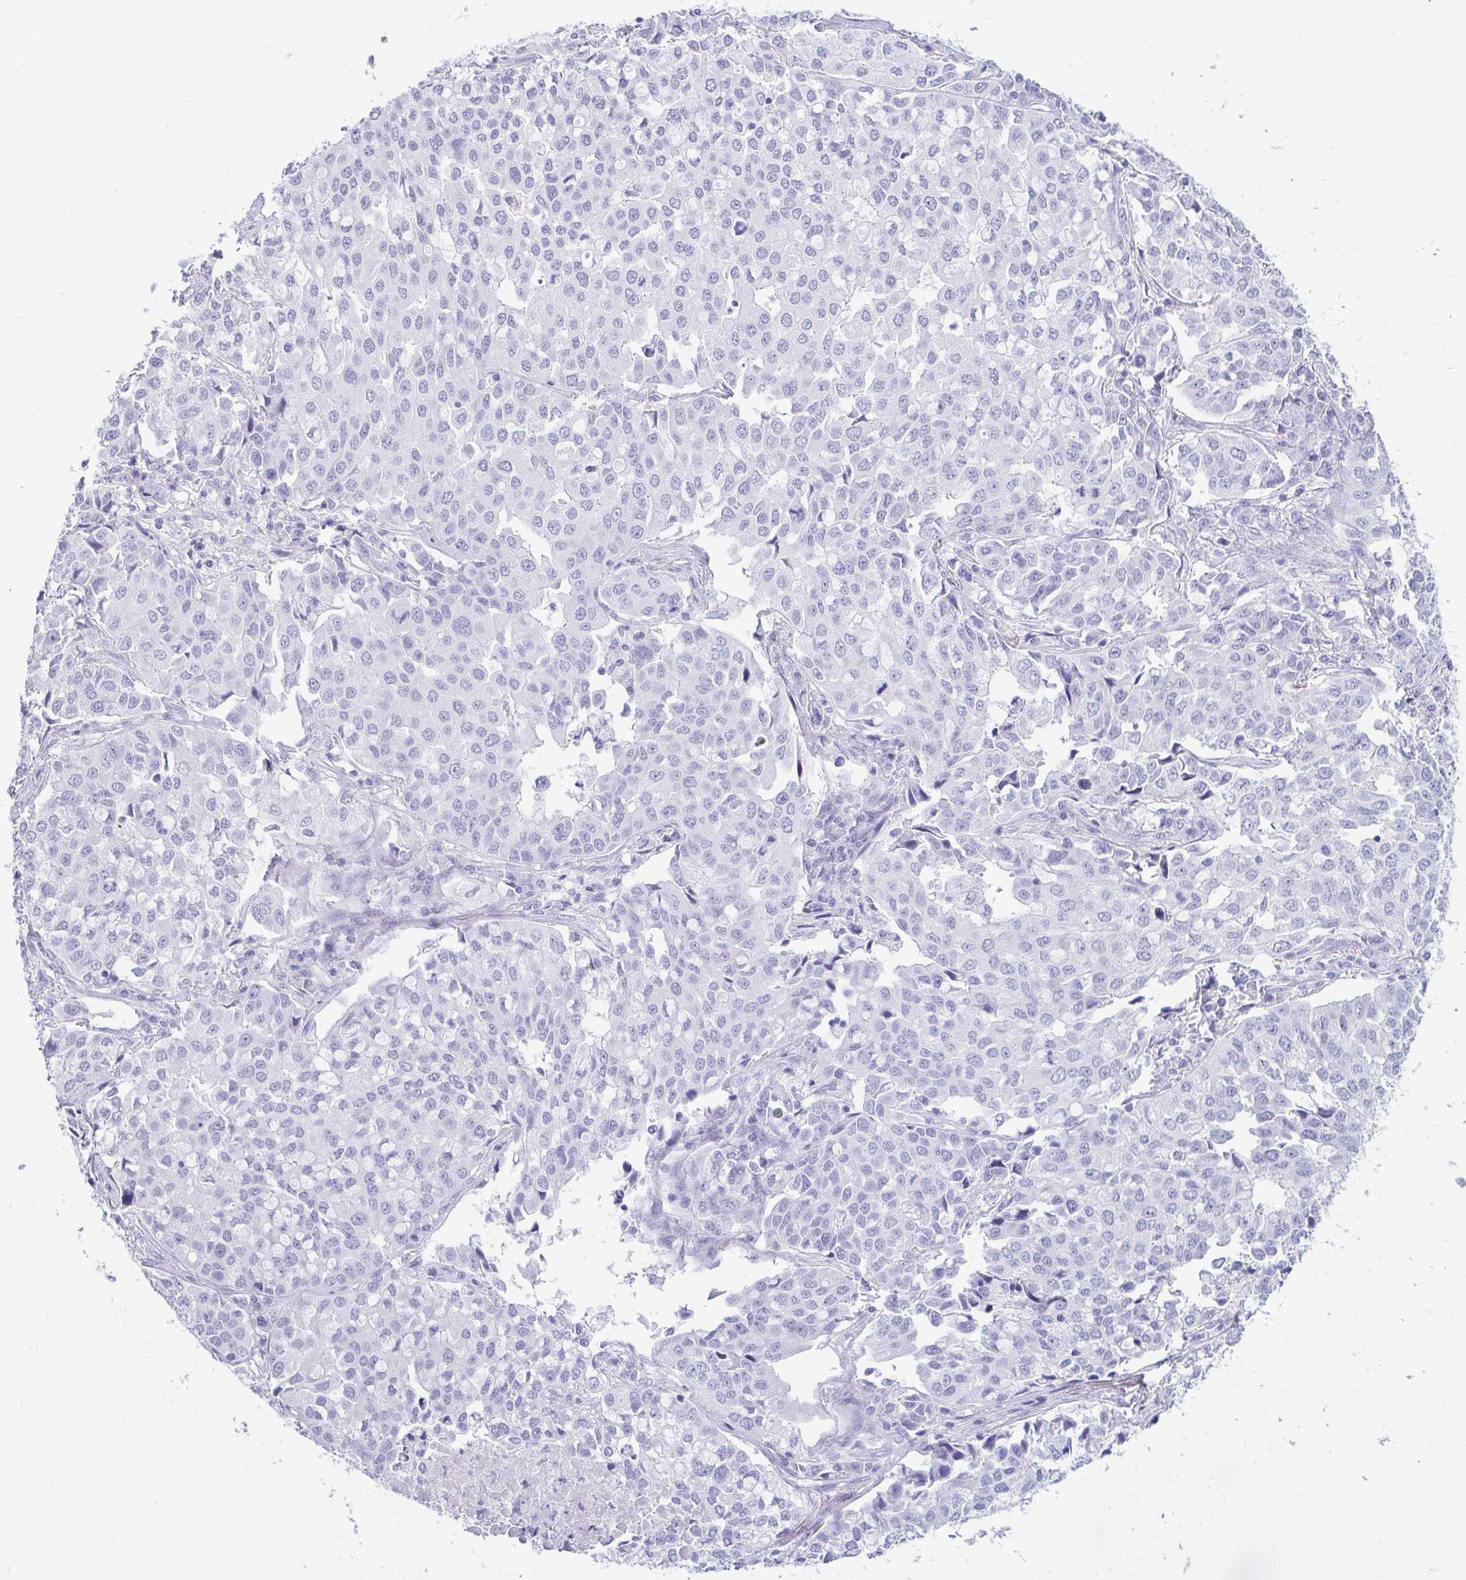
{"staining": {"intensity": "negative", "quantity": "none", "location": "none"}, "tissue": "lung cancer", "cell_type": "Tumor cells", "image_type": "cancer", "snomed": [{"axis": "morphology", "description": "Adenocarcinoma, NOS"}, {"axis": "morphology", "description": "Adenocarcinoma, metastatic, NOS"}, {"axis": "topography", "description": "Lymph node"}, {"axis": "topography", "description": "Lung"}], "caption": "Immunohistochemical staining of lung cancer shows no significant staining in tumor cells.", "gene": "RASL10A", "patient": {"sex": "female", "age": 65}}